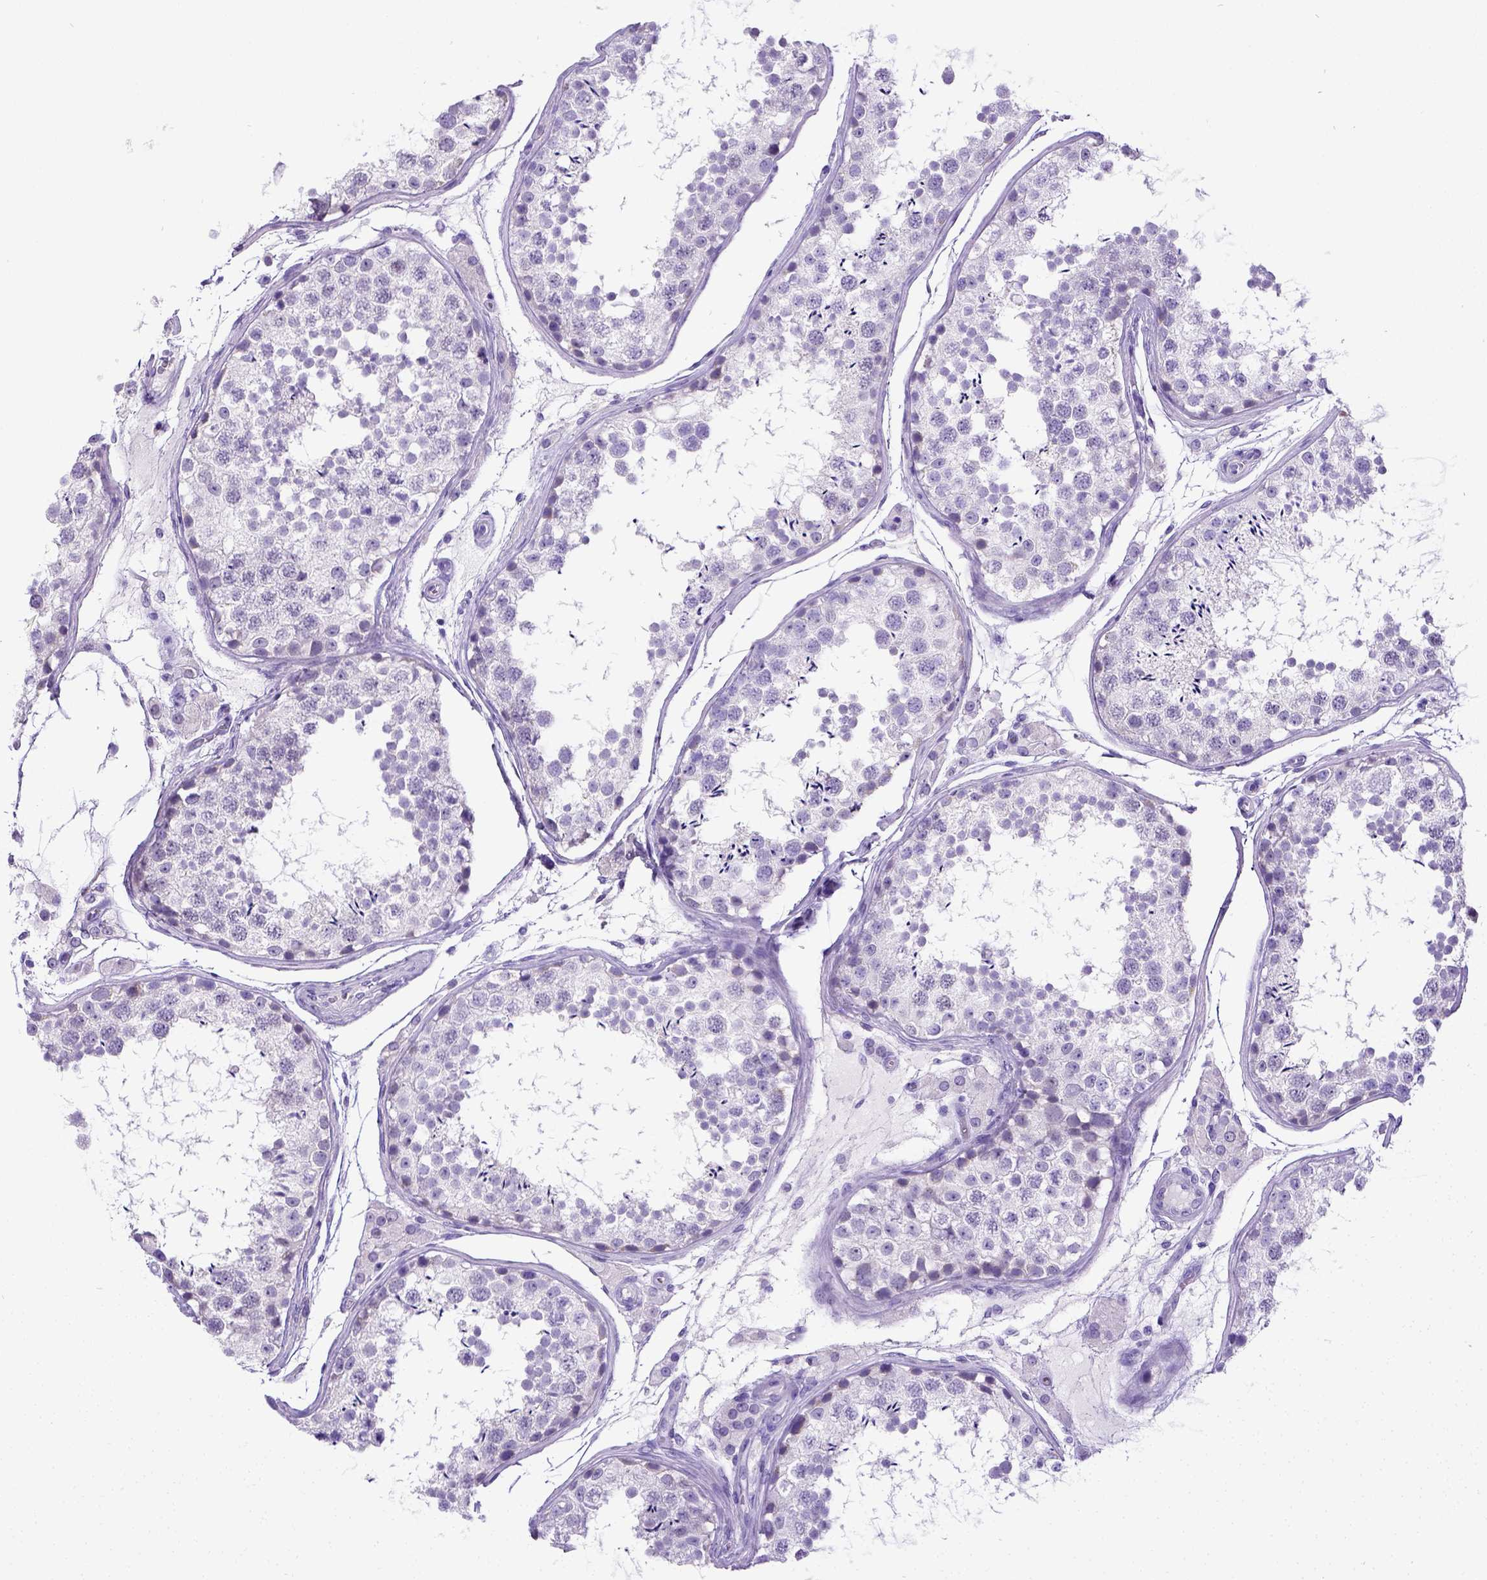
{"staining": {"intensity": "negative", "quantity": "none", "location": "none"}, "tissue": "testis", "cell_type": "Cells in seminiferous ducts", "image_type": "normal", "snomed": [{"axis": "morphology", "description": "Normal tissue, NOS"}, {"axis": "topography", "description": "Testis"}], "caption": "DAB (3,3'-diaminobenzidine) immunohistochemical staining of unremarkable testis shows no significant staining in cells in seminiferous ducts.", "gene": "SATB2", "patient": {"sex": "male", "age": 29}}